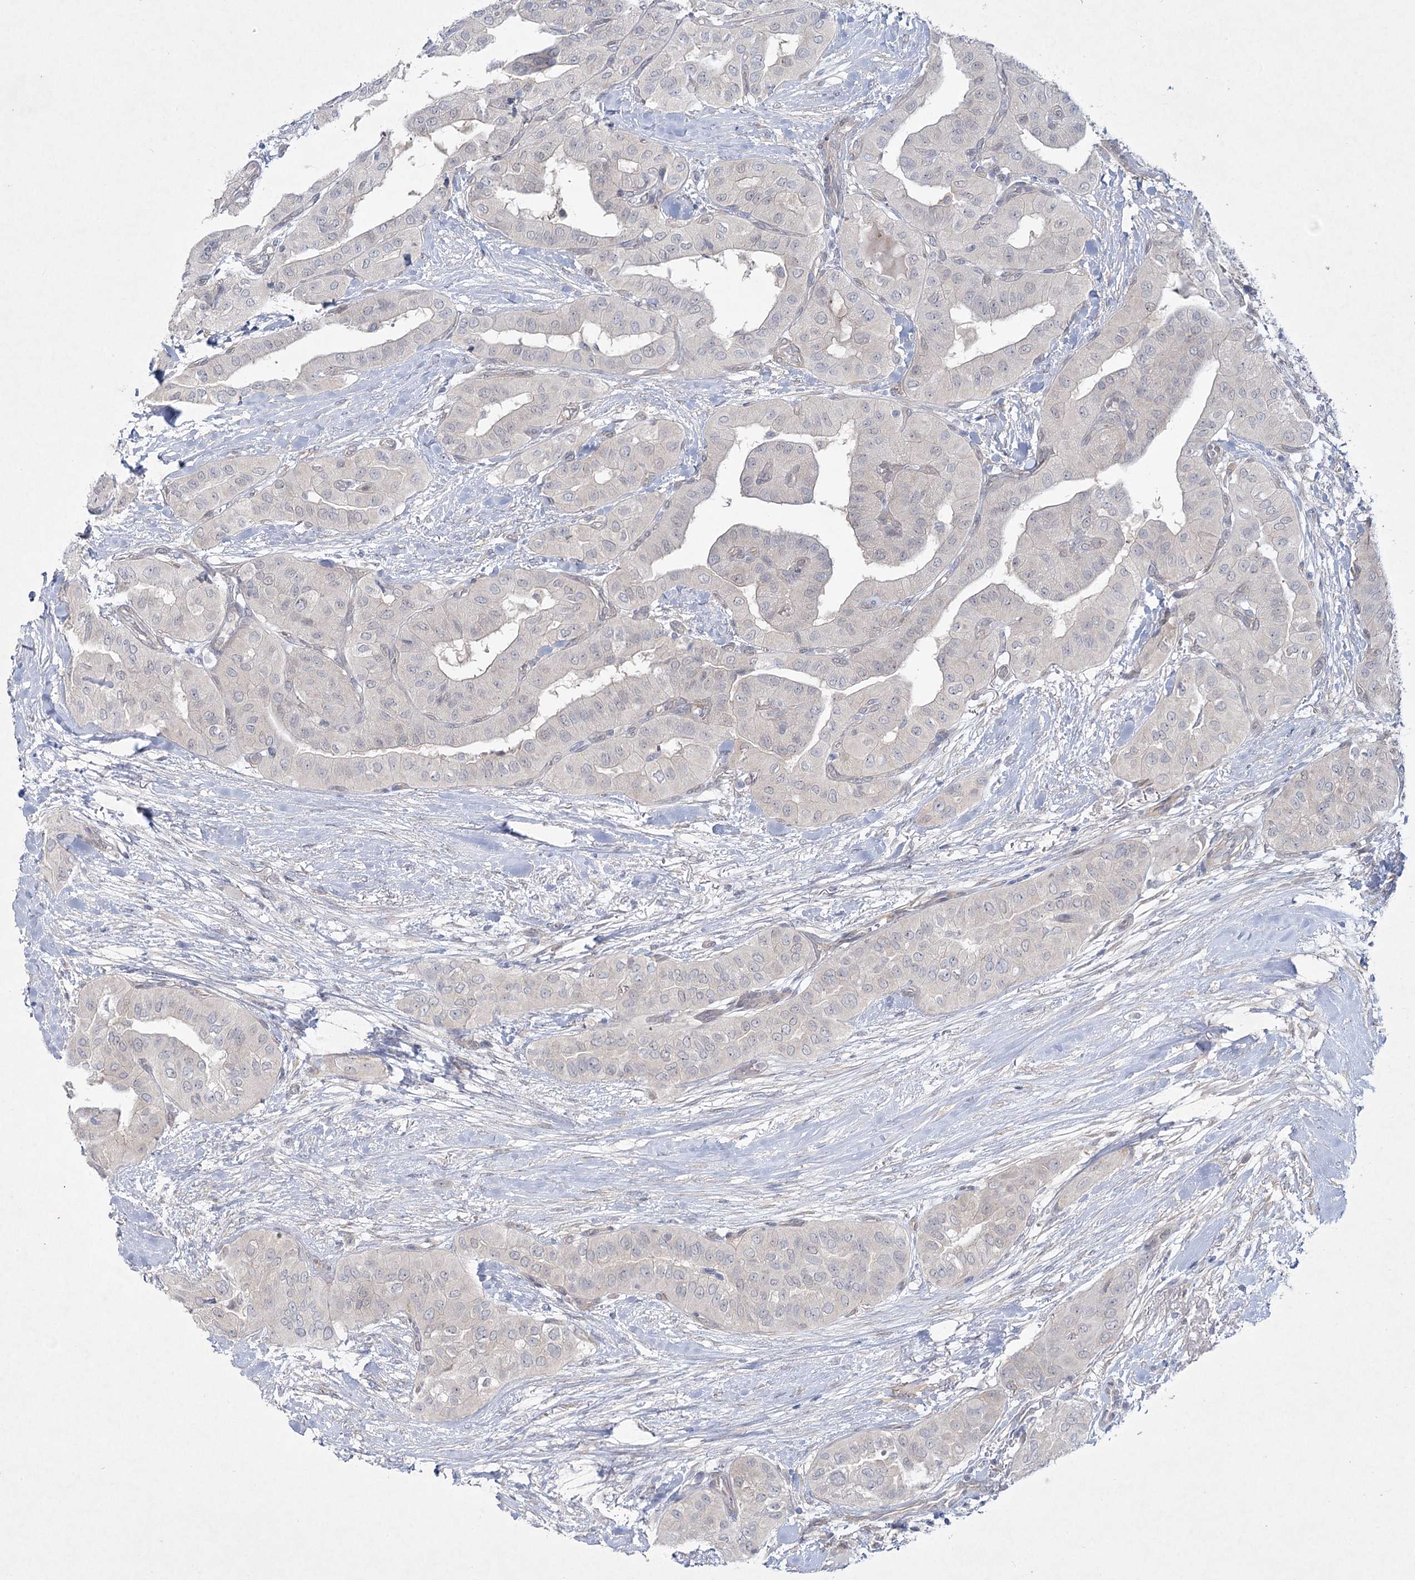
{"staining": {"intensity": "negative", "quantity": "none", "location": "none"}, "tissue": "thyroid cancer", "cell_type": "Tumor cells", "image_type": "cancer", "snomed": [{"axis": "morphology", "description": "Papillary adenocarcinoma, NOS"}, {"axis": "topography", "description": "Thyroid gland"}], "caption": "An immunohistochemistry photomicrograph of thyroid cancer is shown. There is no staining in tumor cells of thyroid cancer.", "gene": "AAMDC", "patient": {"sex": "female", "age": 59}}